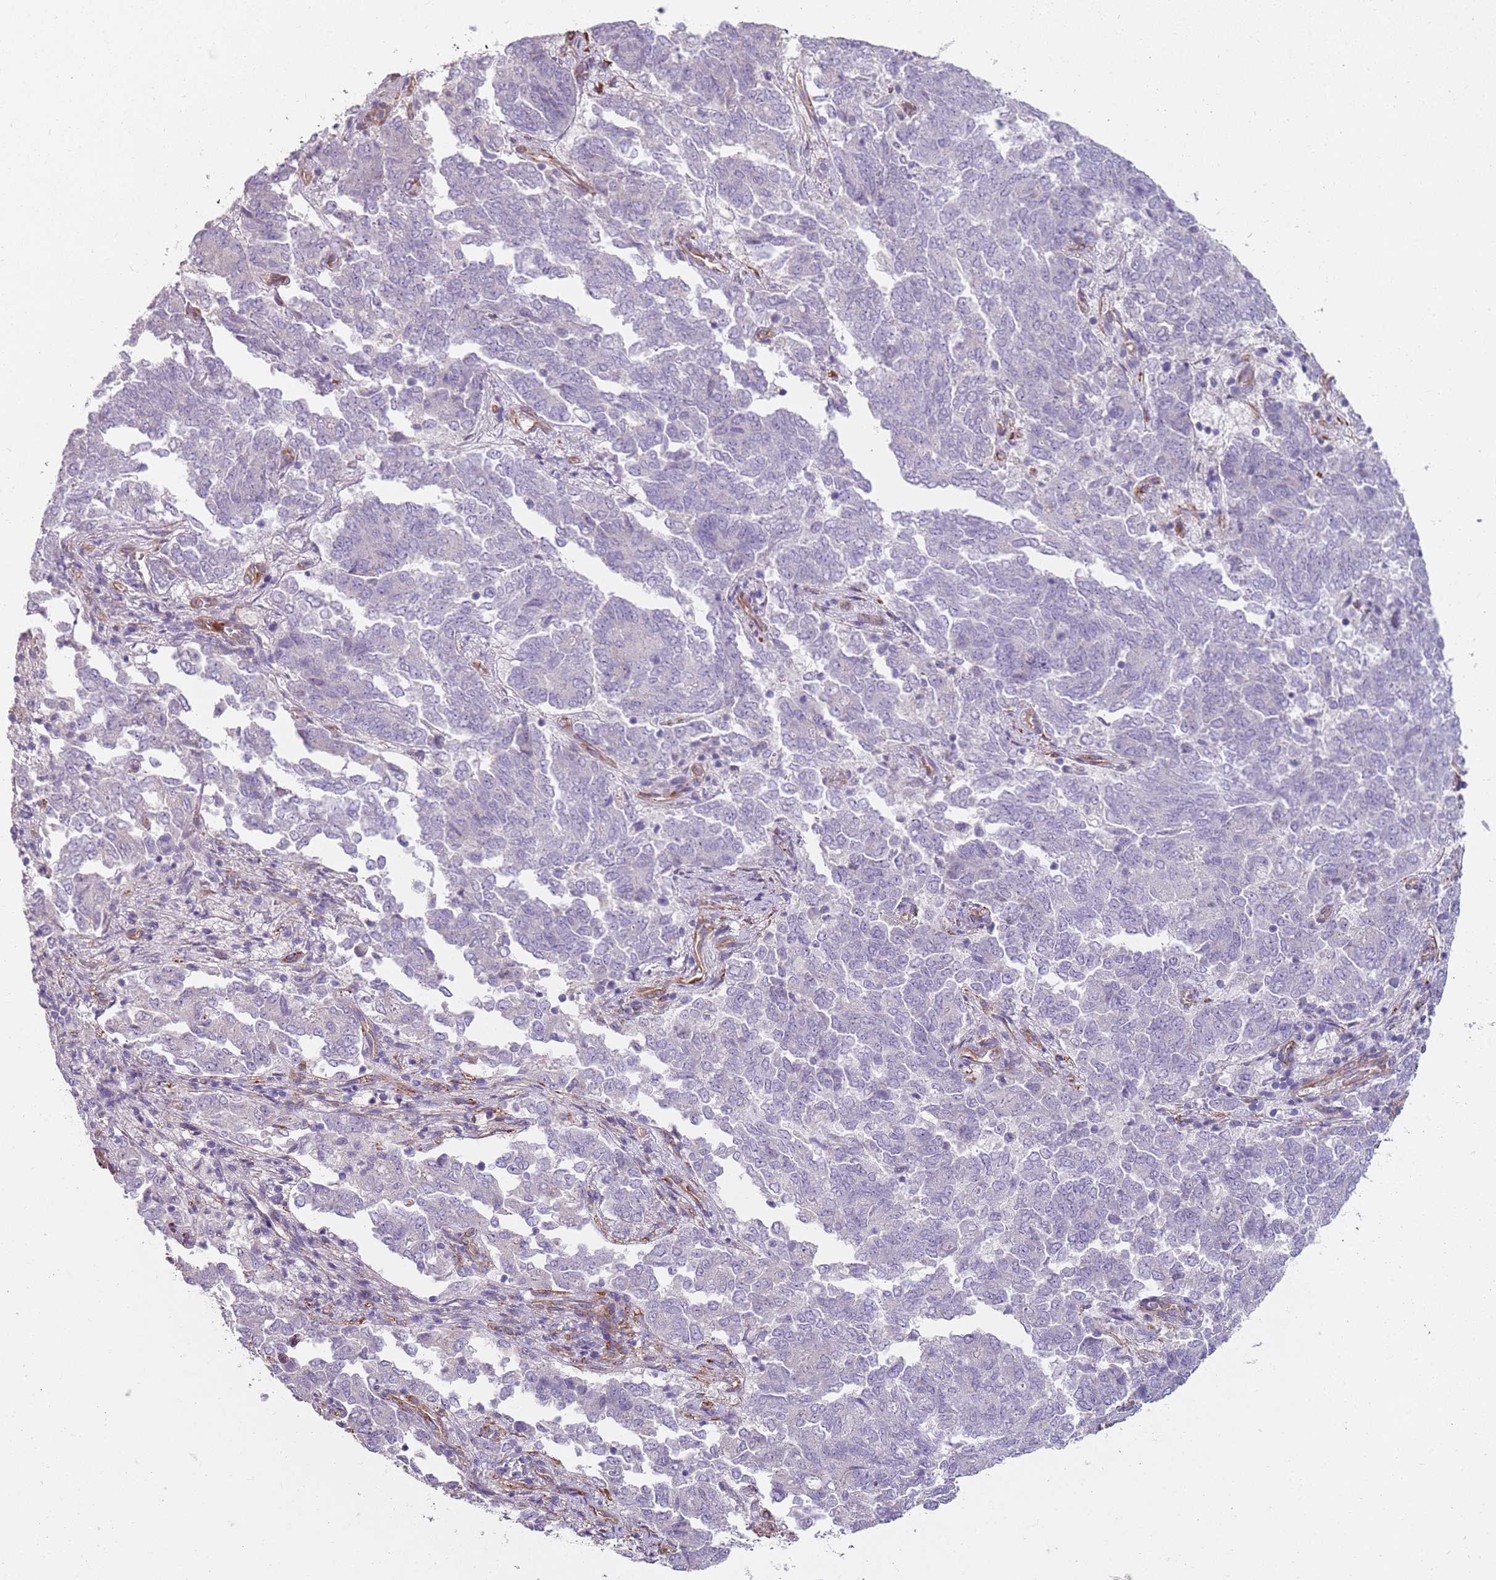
{"staining": {"intensity": "negative", "quantity": "none", "location": "none"}, "tissue": "endometrial cancer", "cell_type": "Tumor cells", "image_type": "cancer", "snomed": [{"axis": "morphology", "description": "Adenocarcinoma, NOS"}, {"axis": "topography", "description": "Endometrium"}], "caption": "The IHC micrograph has no significant positivity in tumor cells of adenocarcinoma (endometrial) tissue.", "gene": "PHLPP2", "patient": {"sex": "female", "age": 80}}